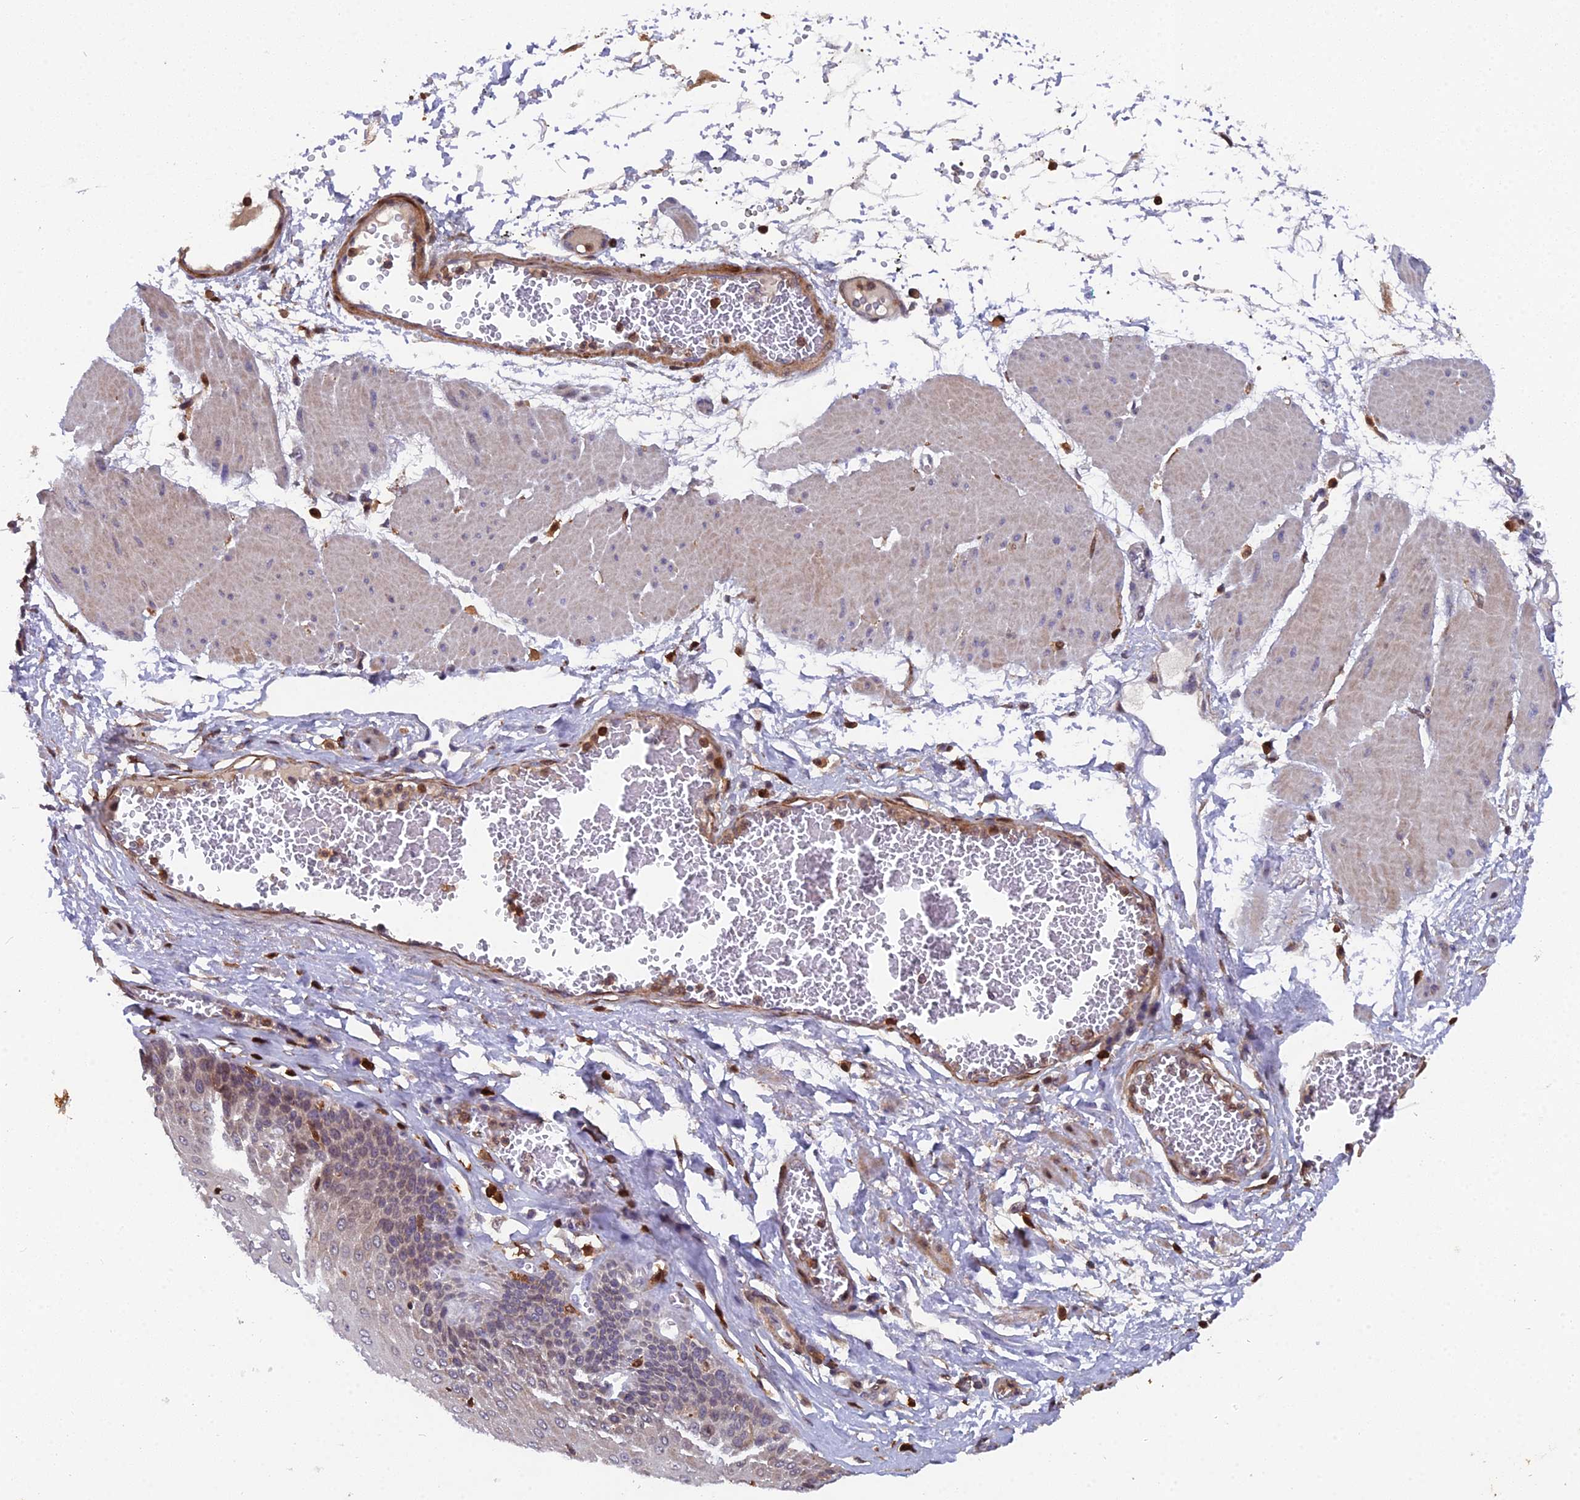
{"staining": {"intensity": "moderate", "quantity": "<25%", "location": "cytoplasmic/membranous"}, "tissue": "esophagus", "cell_type": "Squamous epithelial cells", "image_type": "normal", "snomed": [{"axis": "morphology", "description": "Normal tissue, NOS"}, {"axis": "topography", "description": "Esophagus"}], "caption": "Immunohistochemical staining of unremarkable human esophagus exhibits moderate cytoplasmic/membranous protein expression in approximately <25% of squamous epithelial cells.", "gene": "GALK2", "patient": {"sex": "male", "age": 60}}